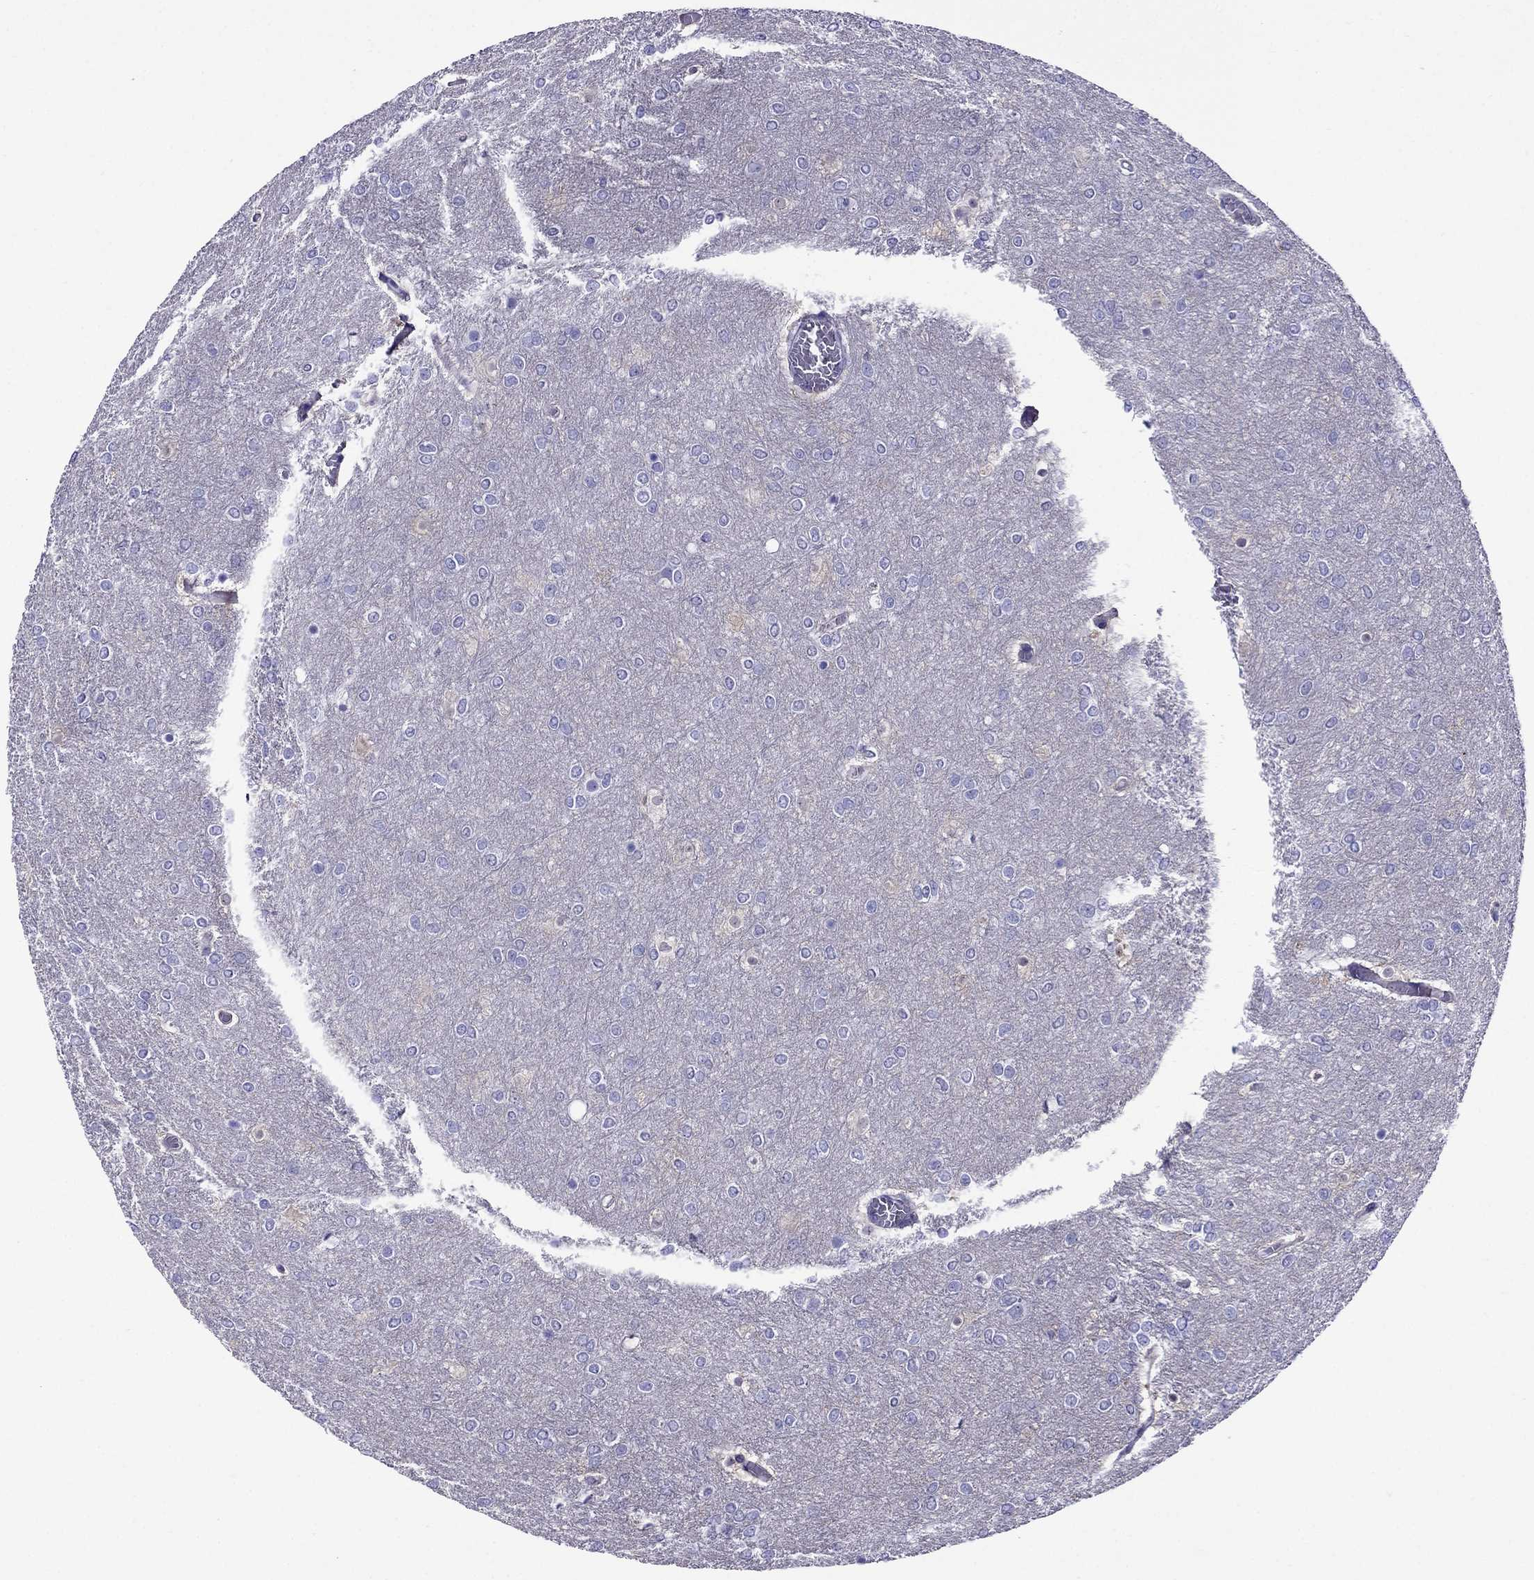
{"staining": {"intensity": "negative", "quantity": "none", "location": "none"}, "tissue": "glioma", "cell_type": "Tumor cells", "image_type": "cancer", "snomed": [{"axis": "morphology", "description": "Glioma, malignant, High grade"}, {"axis": "topography", "description": "Brain"}], "caption": "There is no significant staining in tumor cells of malignant glioma (high-grade).", "gene": "CRYBA1", "patient": {"sex": "female", "age": 61}}